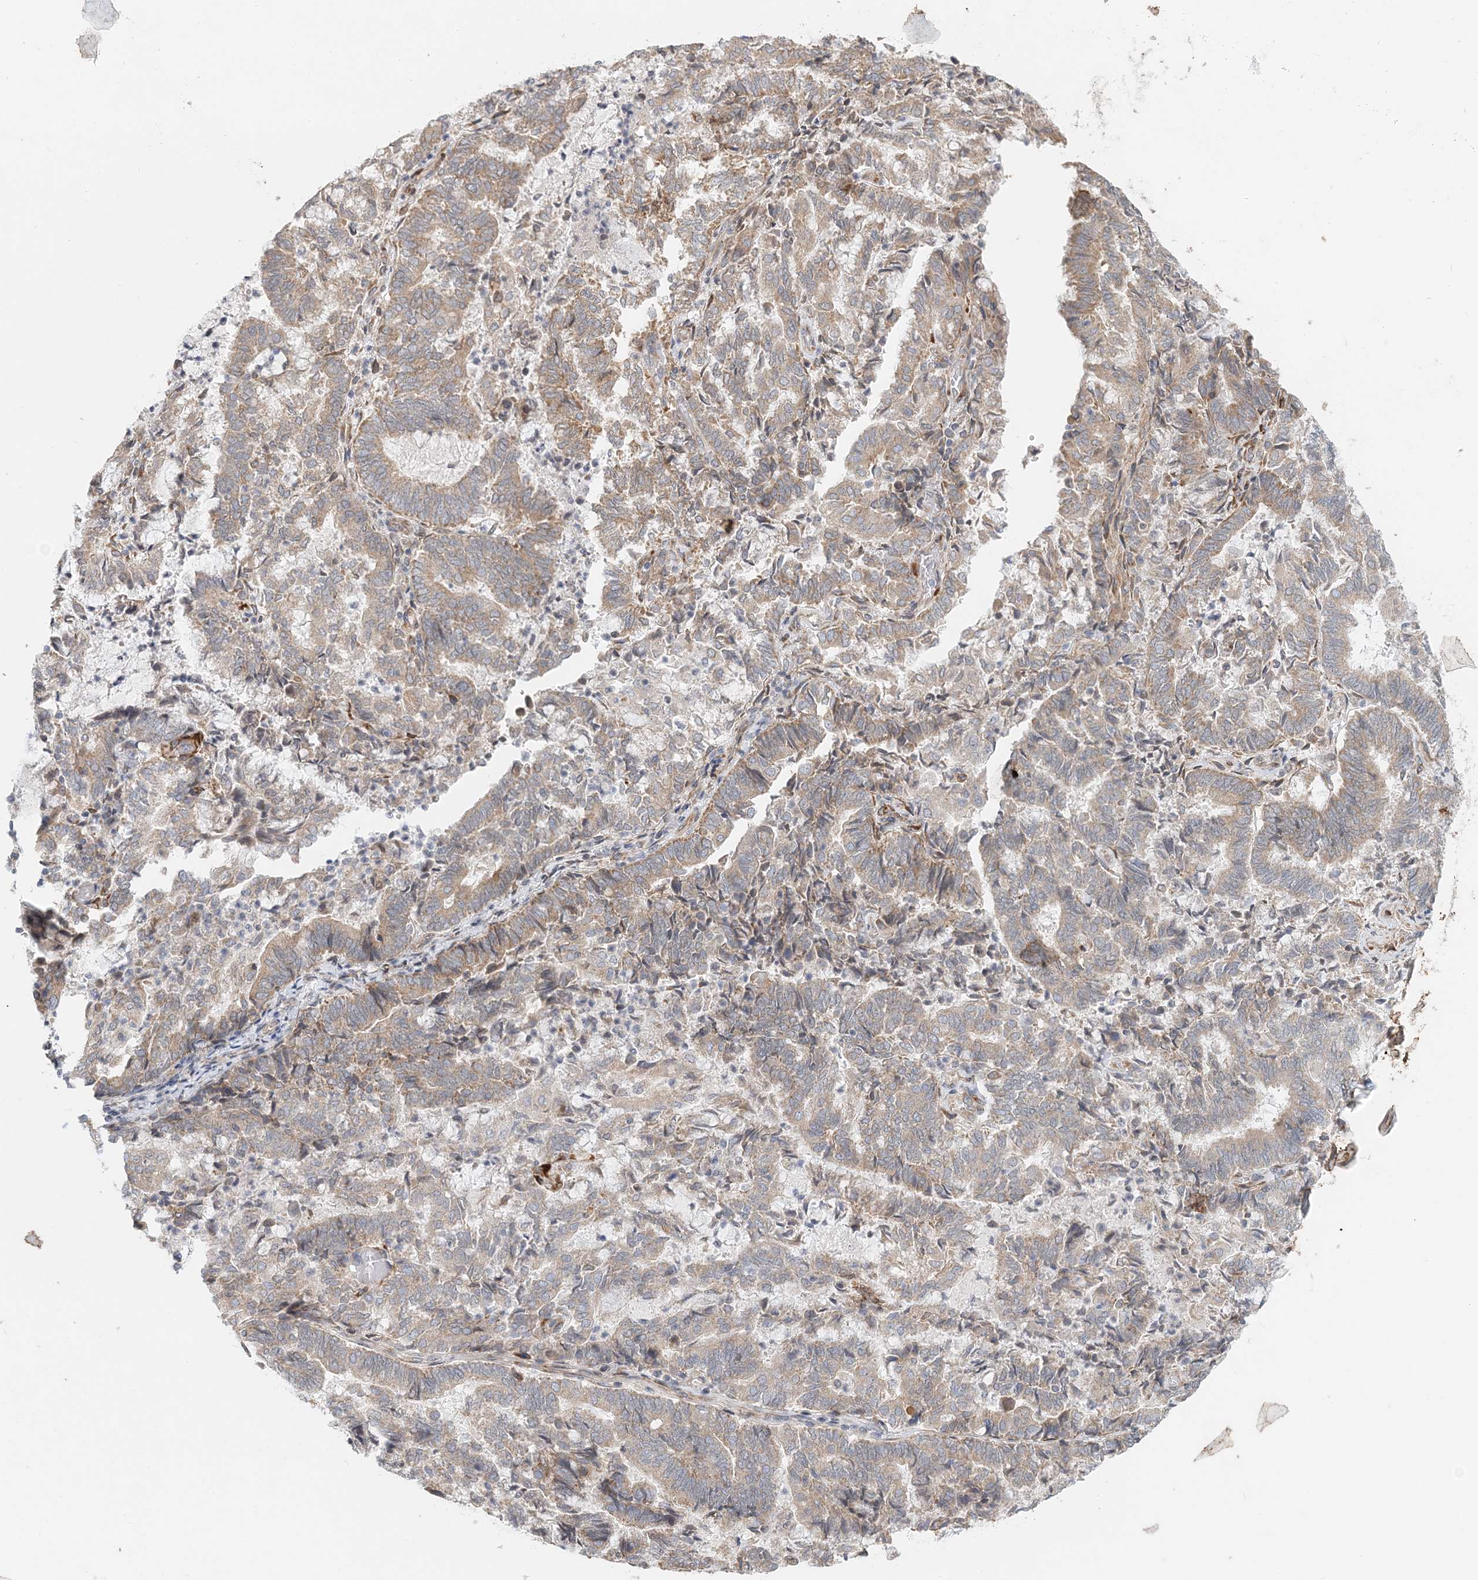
{"staining": {"intensity": "moderate", "quantity": "25%-75%", "location": "cytoplasmic/membranous"}, "tissue": "endometrial cancer", "cell_type": "Tumor cells", "image_type": "cancer", "snomed": [{"axis": "morphology", "description": "Adenocarcinoma, NOS"}, {"axis": "topography", "description": "Endometrium"}], "caption": "Immunohistochemistry (IHC) (DAB) staining of endometrial cancer (adenocarcinoma) reveals moderate cytoplasmic/membranous protein positivity in about 25%-75% of tumor cells.", "gene": "PCYOX1L", "patient": {"sex": "female", "age": 80}}